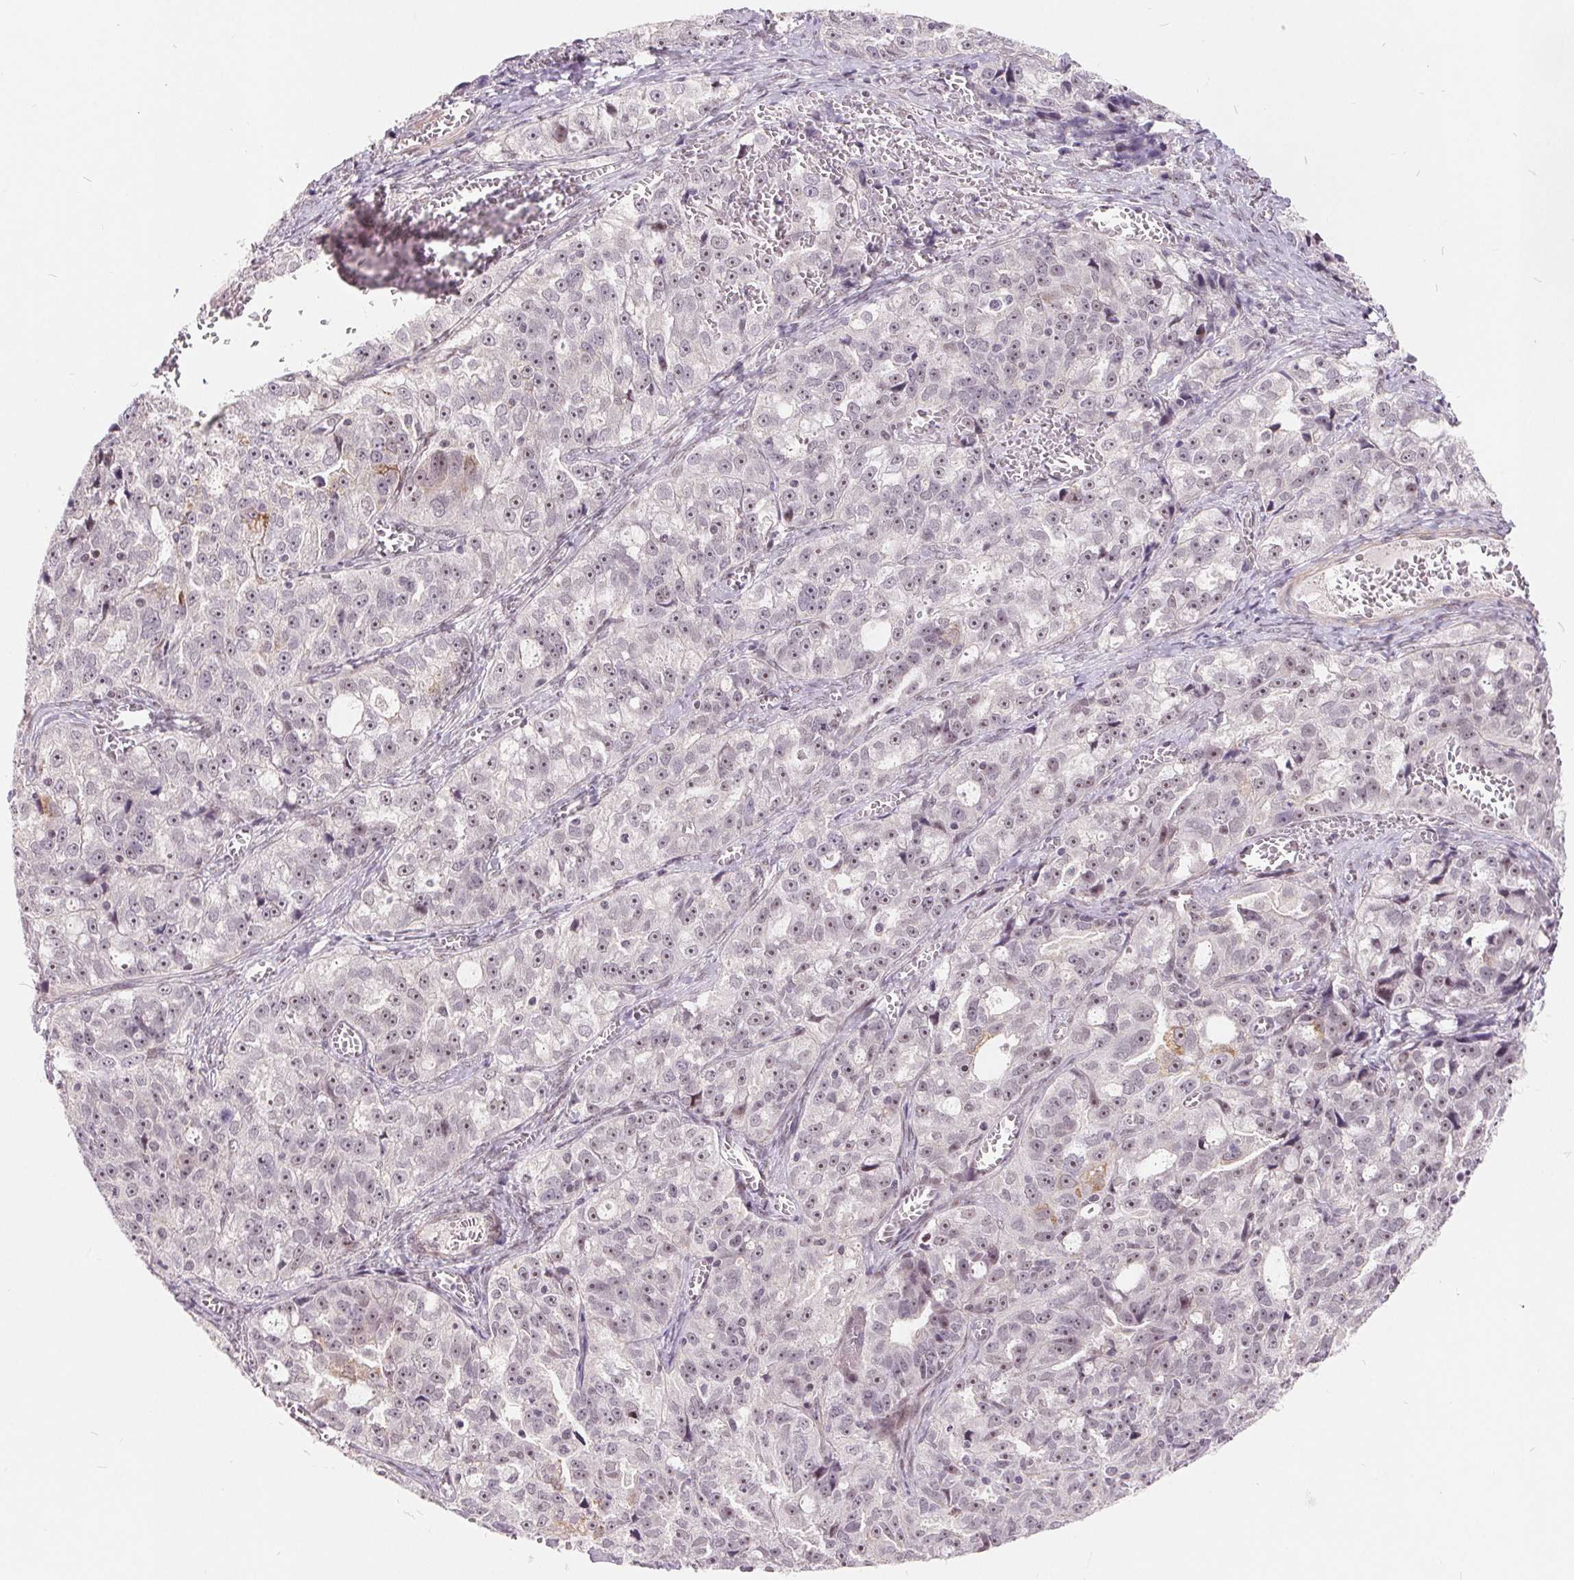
{"staining": {"intensity": "negative", "quantity": "none", "location": "none"}, "tissue": "ovarian cancer", "cell_type": "Tumor cells", "image_type": "cancer", "snomed": [{"axis": "morphology", "description": "Cystadenocarcinoma, serous, NOS"}, {"axis": "topography", "description": "Ovary"}], "caption": "Tumor cells are negative for protein expression in human ovarian cancer. Nuclei are stained in blue.", "gene": "NRG2", "patient": {"sex": "female", "age": 51}}